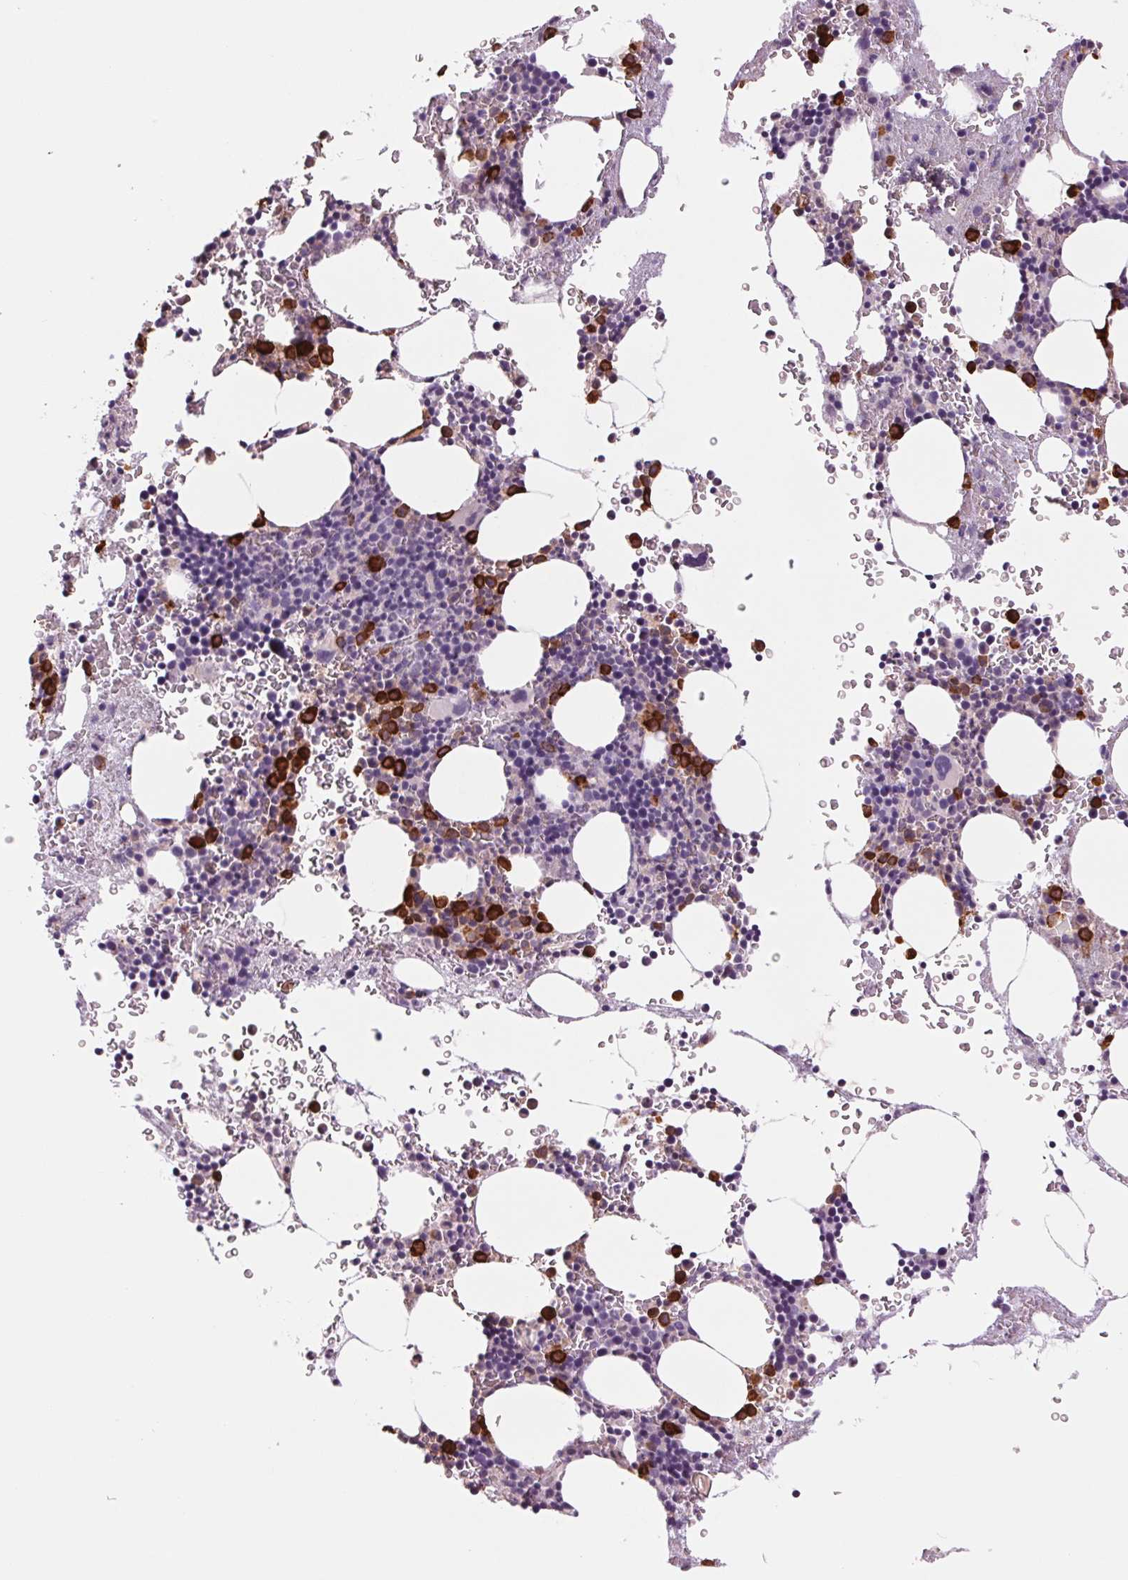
{"staining": {"intensity": "strong", "quantity": "25%-75%", "location": "cytoplasmic/membranous"}, "tissue": "bone marrow", "cell_type": "Hematopoietic cells", "image_type": "normal", "snomed": [{"axis": "morphology", "description": "Normal tissue, NOS"}, {"axis": "topography", "description": "Bone marrow"}], "caption": "Strong cytoplasmic/membranous protein positivity is seen in about 25%-75% of hematopoietic cells in bone marrow.", "gene": "MPO", "patient": {"sex": "male", "age": 77}}